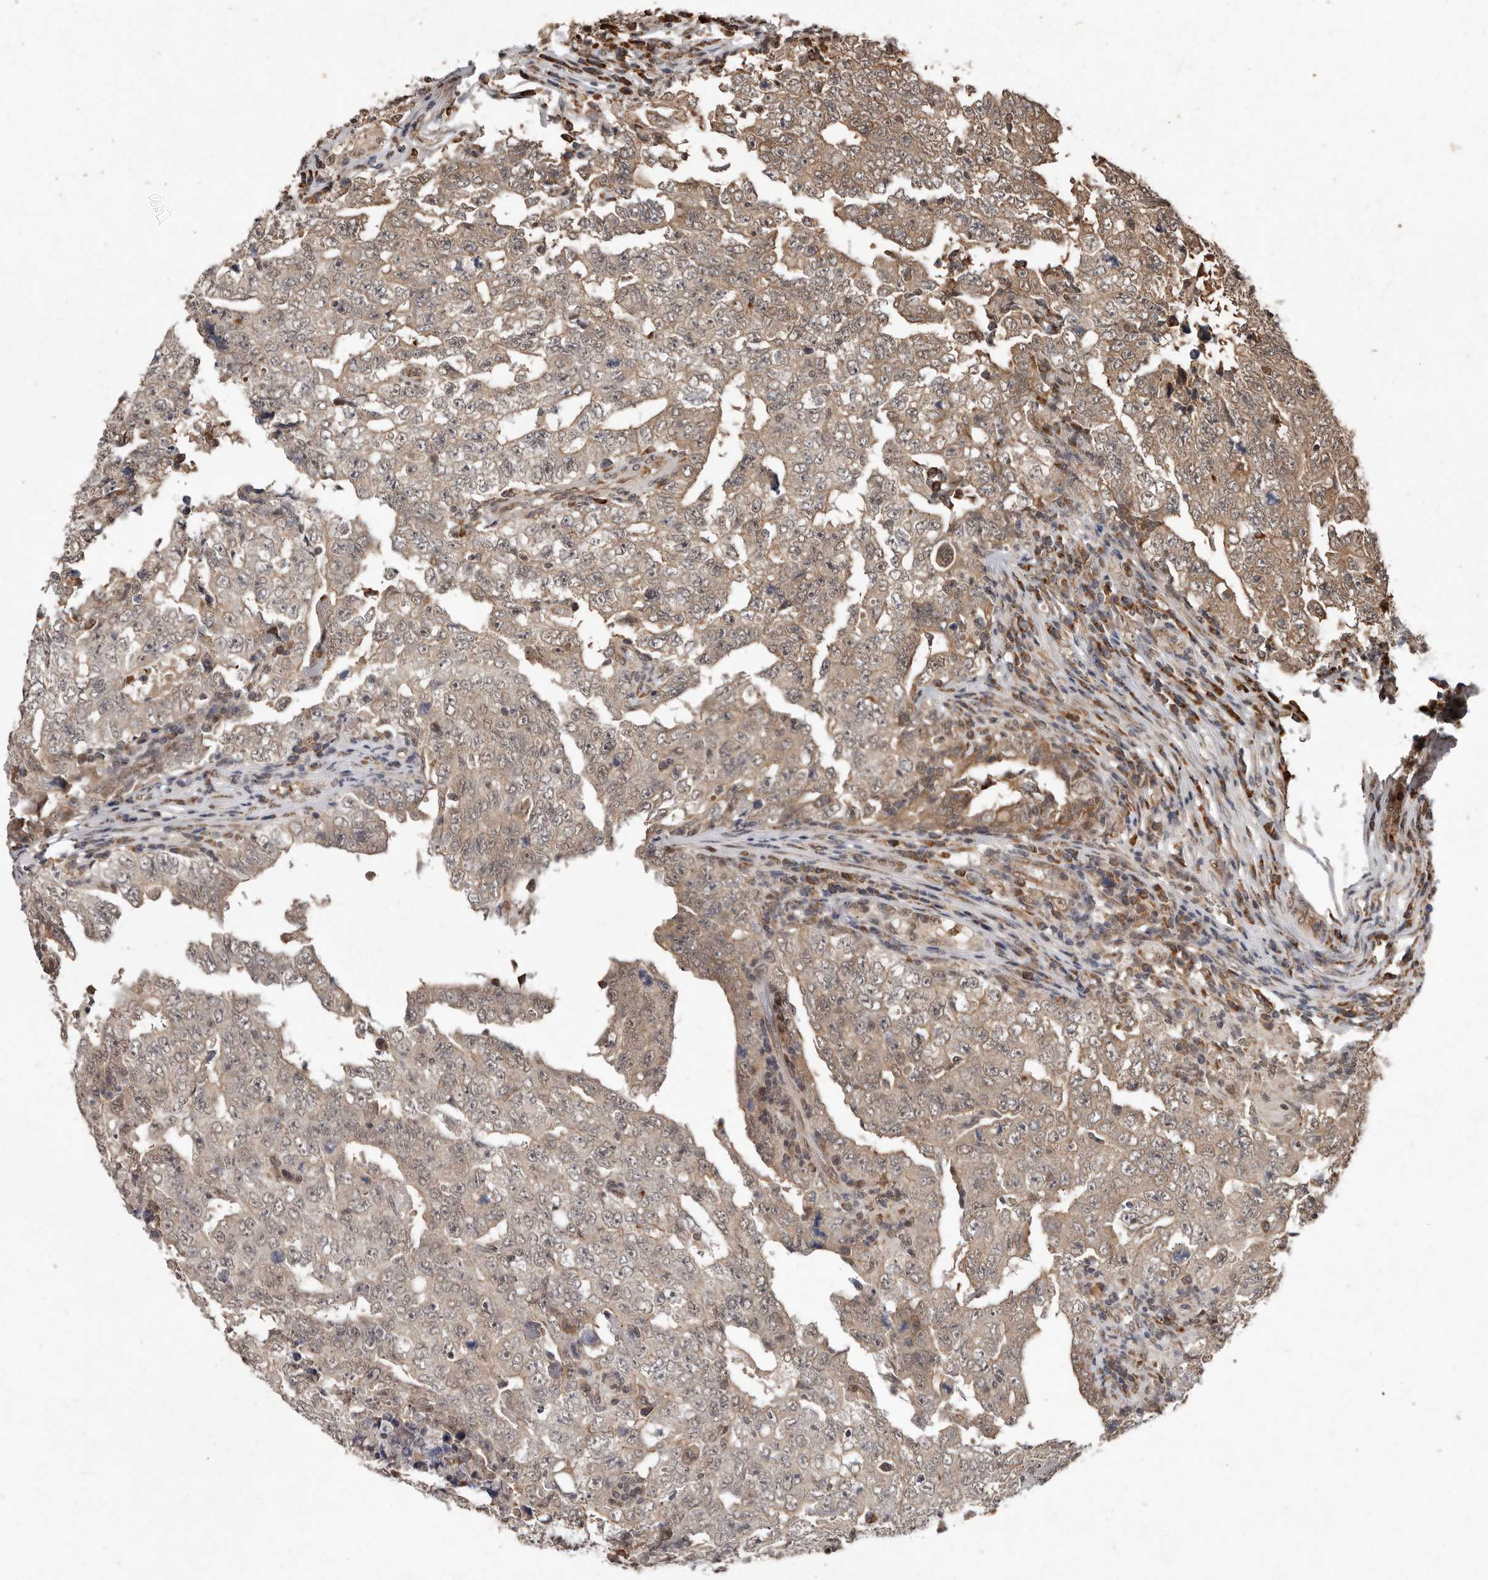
{"staining": {"intensity": "weak", "quantity": ">75%", "location": "cytoplasmic/membranous"}, "tissue": "testis cancer", "cell_type": "Tumor cells", "image_type": "cancer", "snomed": [{"axis": "morphology", "description": "Carcinoma, Embryonal, NOS"}, {"axis": "topography", "description": "Testis"}], "caption": "Immunohistochemical staining of human testis cancer (embryonal carcinoma) displays weak cytoplasmic/membranous protein positivity in approximately >75% of tumor cells.", "gene": "LRGUK", "patient": {"sex": "male", "age": 26}}